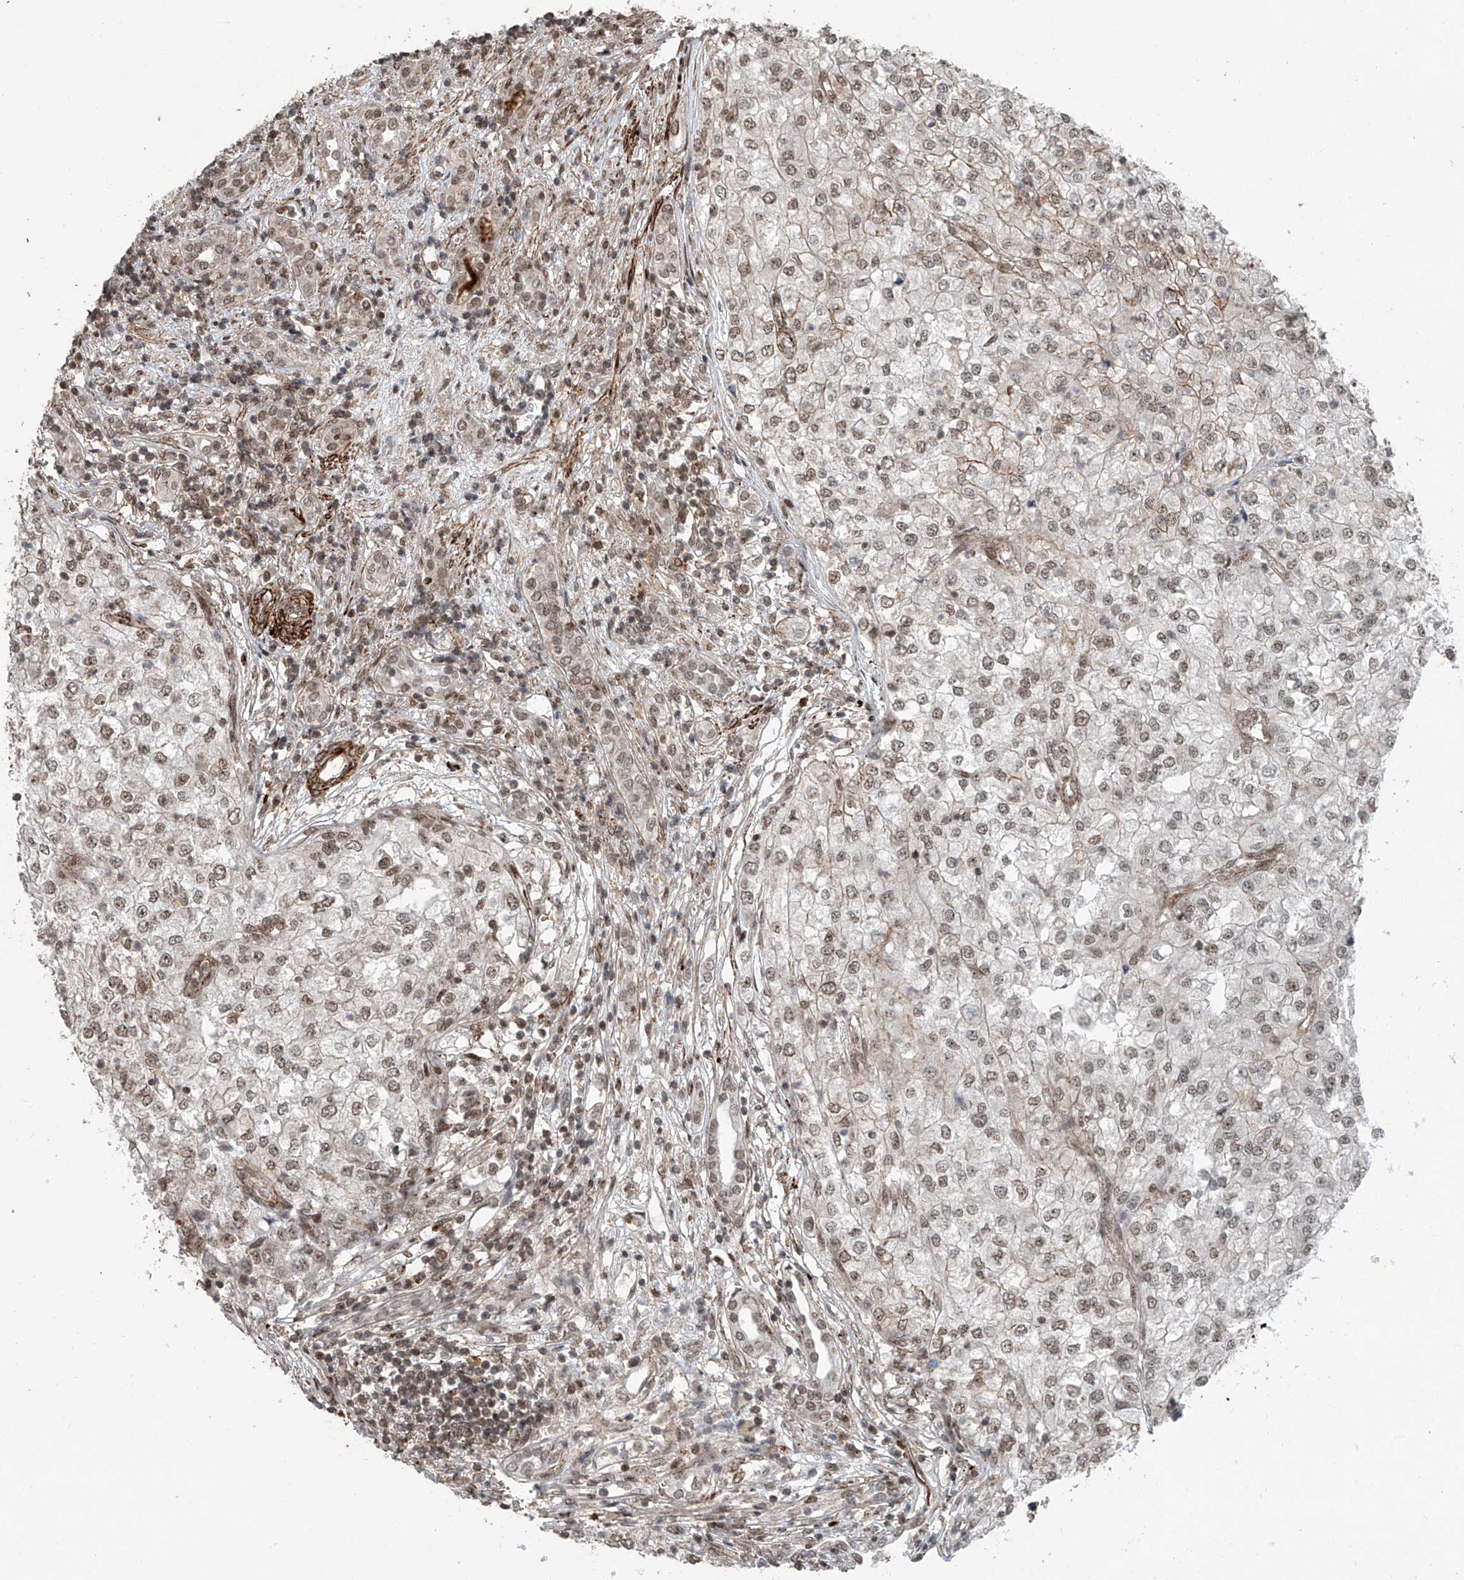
{"staining": {"intensity": "weak", "quantity": ">75%", "location": "nuclear"}, "tissue": "renal cancer", "cell_type": "Tumor cells", "image_type": "cancer", "snomed": [{"axis": "morphology", "description": "Adenocarcinoma, NOS"}, {"axis": "topography", "description": "Kidney"}], "caption": "Weak nuclear protein expression is appreciated in about >75% of tumor cells in renal cancer. (DAB = brown stain, brightfield microscopy at high magnification).", "gene": "SDE2", "patient": {"sex": "female", "age": 54}}